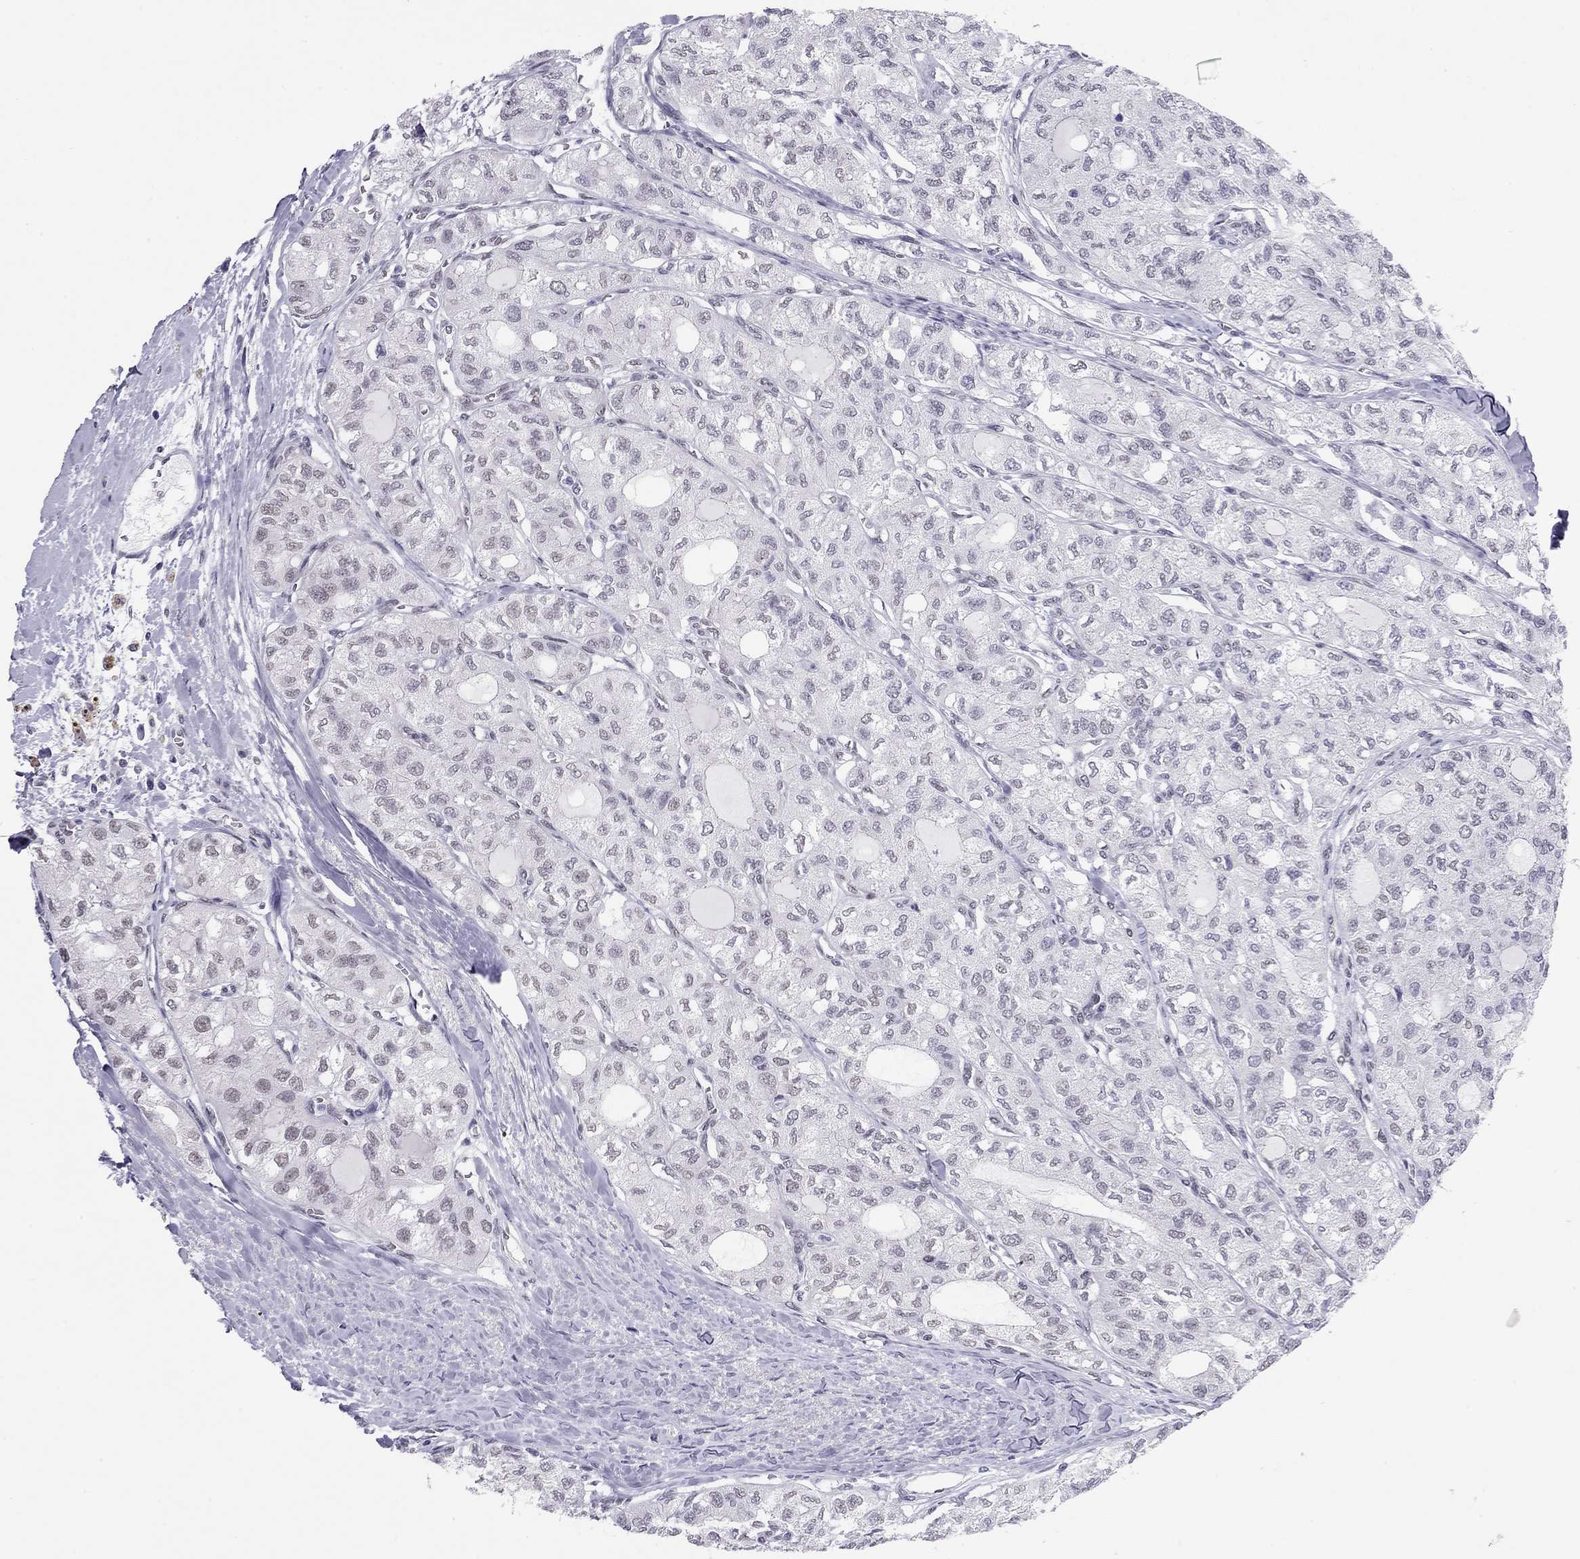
{"staining": {"intensity": "negative", "quantity": "none", "location": "none"}, "tissue": "thyroid cancer", "cell_type": "Tumor cells", "image_type": "cancer", "snomed": [{"axis": "morphology", "description": "Follicular adenoma carcinoma, NOS"}, {"axis": "topography", "description": "Thyroid gland"}], "caption": "Tumor cells are negative for protein expression in human thyroid cancer (follicular adenoma carcinoma). Brightfield microscopy of immunohistochemistry stained with DAB (brown) and hematoxylin (blue), captured at high magnification.", "gene": "DOT1L", "patient": {"sex": "male", "age": 75}}